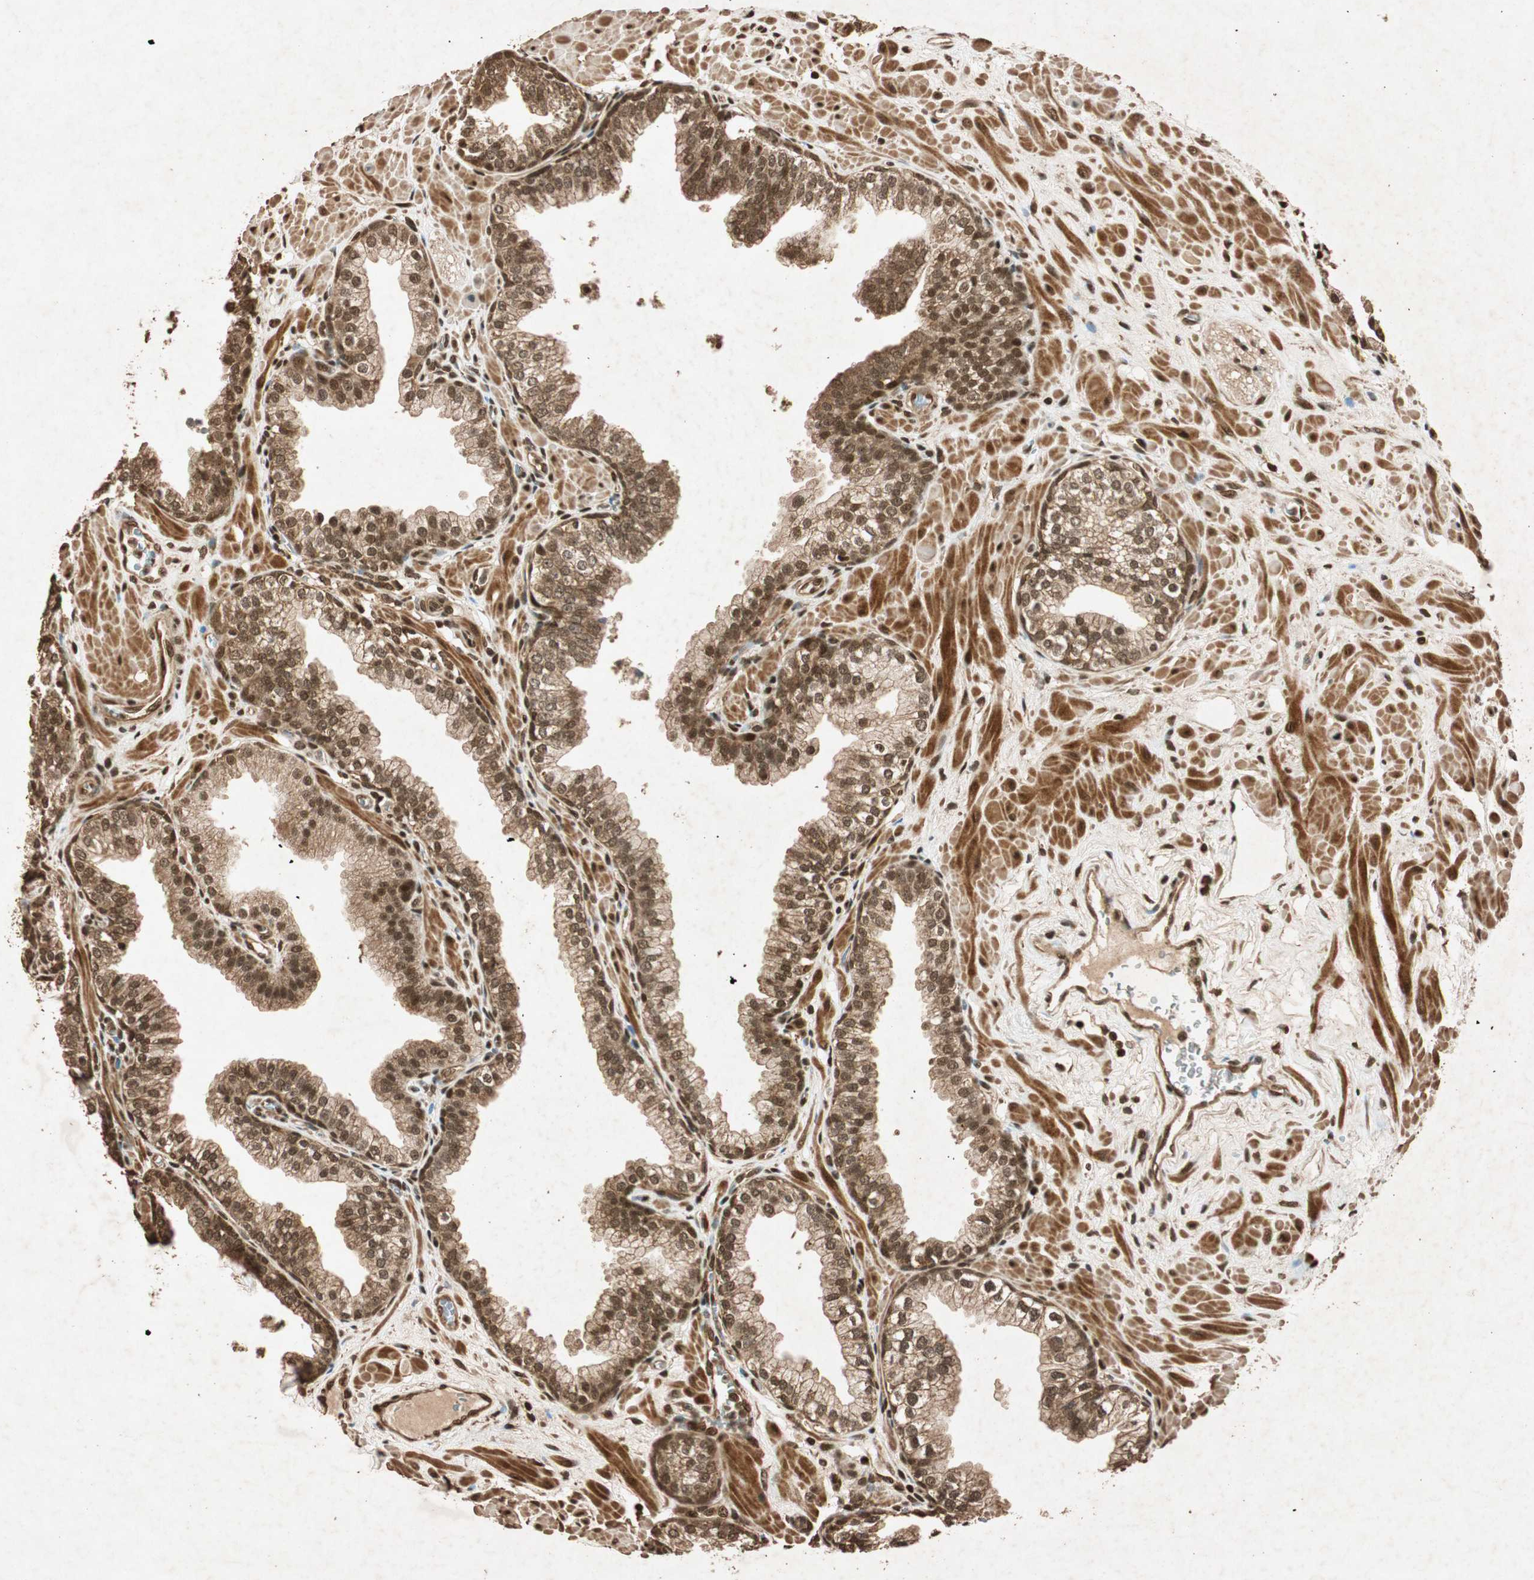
{"staining": {"intensity": "strong", "quantity": ">75%", "location": "cytoplasmic/membranous,nuclear"}, "tissue": "prostate", "cell_type": "Glandular cells", "image_type": "normal", "snomed": [{"axis": "morphology", "description": "Normal tissue, NOS"}, {"axis": "topography", "description": "Prostate"}], "caption": "A micrograph showing strong cytoplasmic/membranous,nuclear expression in about >75% of glandular cells in normal prostate, as visualized by brown immunohistochemical staining.", "gene": "ALKBH5", "patient": {"sex": "male", "age": 60}}